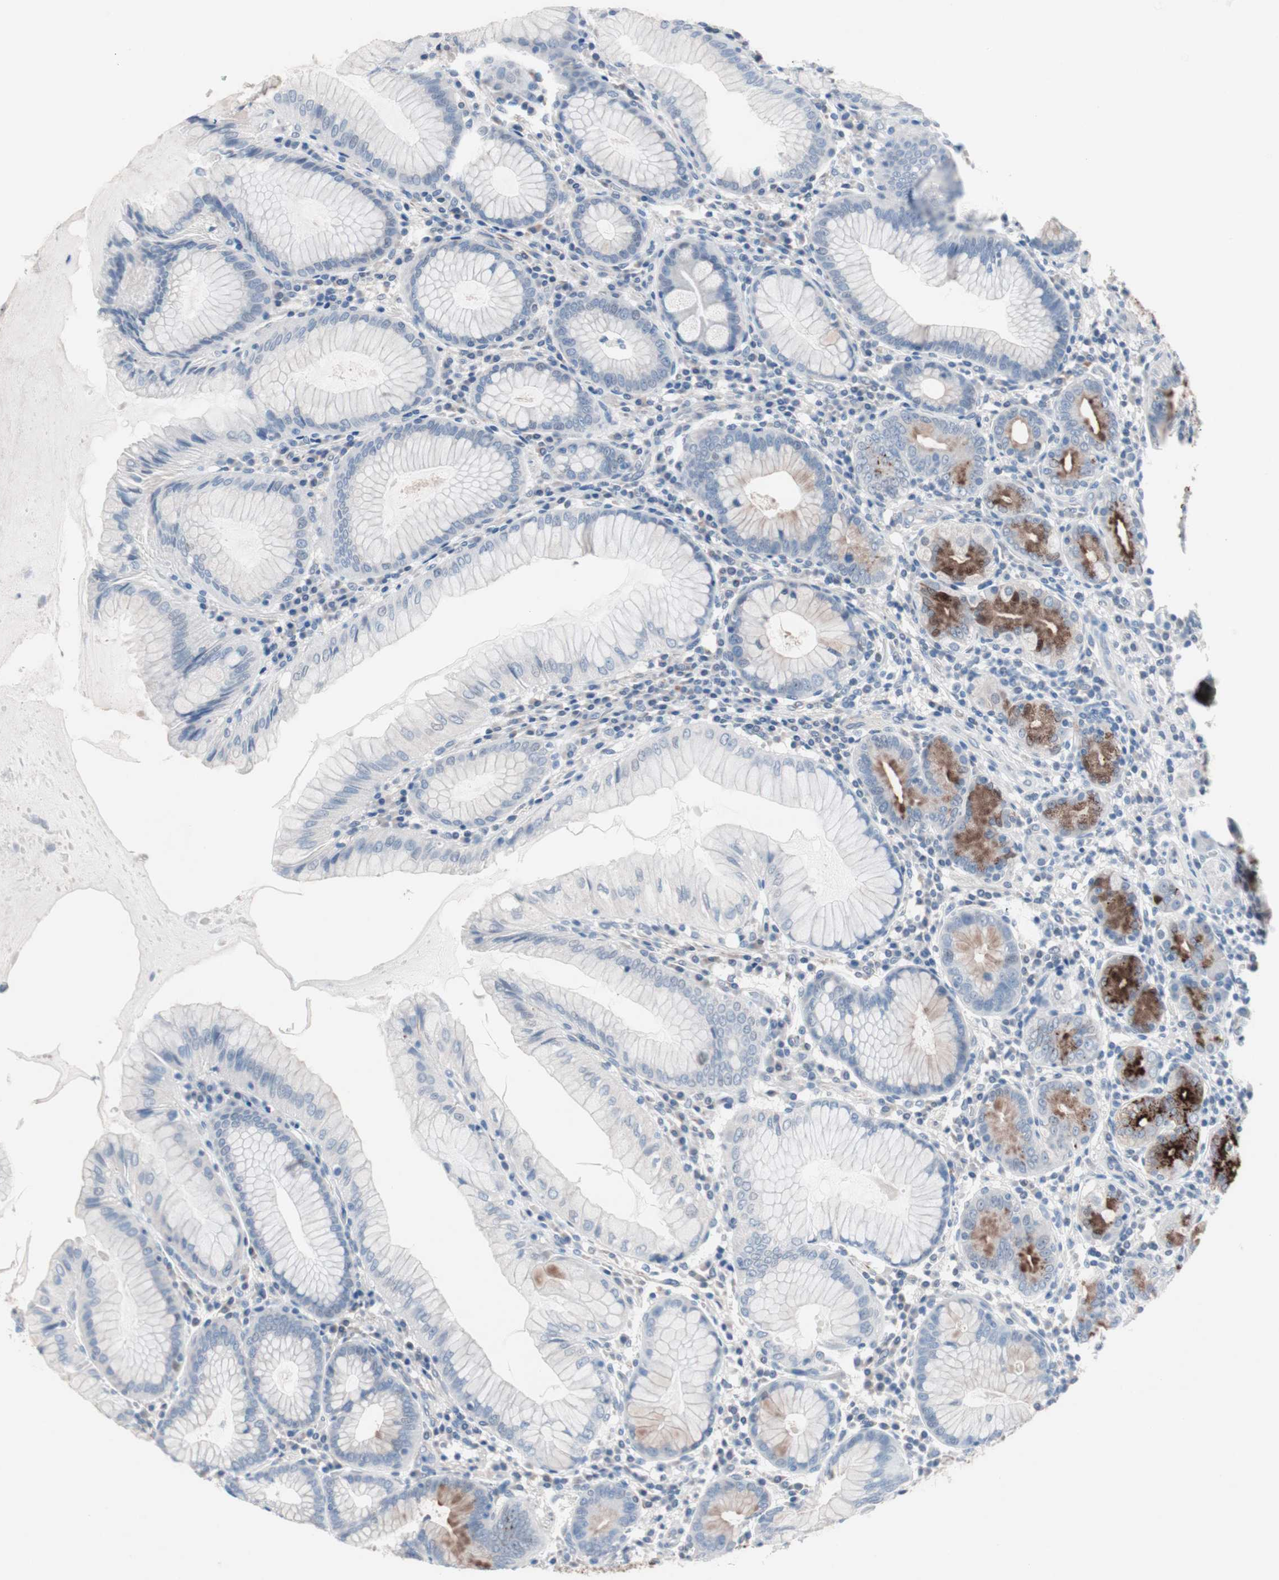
{"staining": {"intensity": "strong", "quantity": "25%-75%", "location": "cytoplasmic/membranous"}, "tissue": "stomach", "cell_type": "Glandular cells", "image_type": "normal", "snomed": [{"axis": "morphology", "description": "Normal tissue, NOS"}, {"axis": "topography", "description": "Stomach, lower"}], "caption": "The histopathology image reveals immunohistochemical staining of normal stomach. There is strong cytoplasmic/membranous positivity is seen in about 25%-75% of glandular cells.", "gene": "ULBP1", "patient": {"sex": "female", "age": 76}}